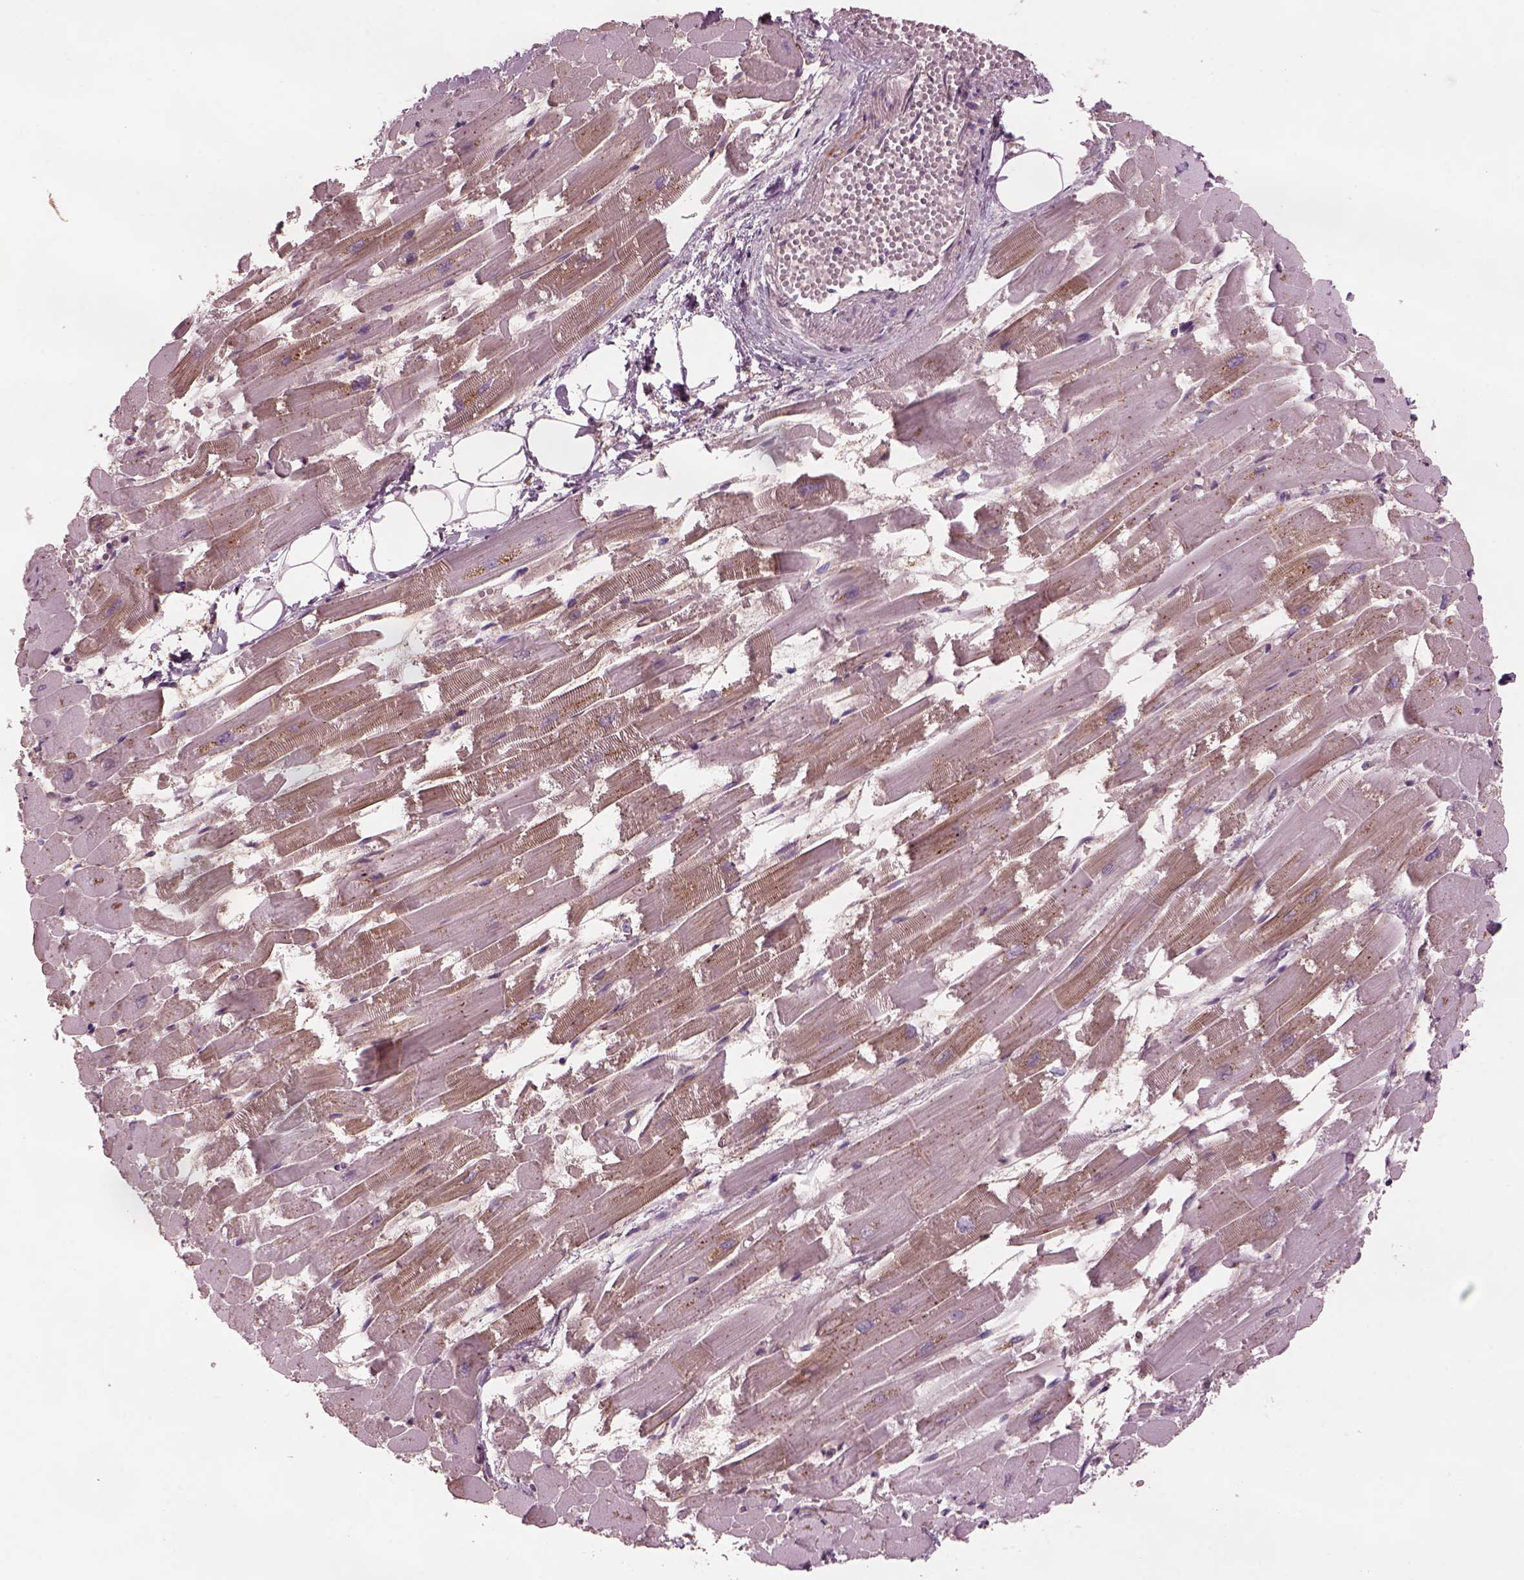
{"staining": {"intensity": "negative", "quantity": "none", "location": "none"}, "tissue": "heart muscle", "cell_type": "Cardiomyocytes", "image_type": "normal", "snomed": [{"axis": "morphology", "description": "Normal tissue, NOS"}, {"axis": "topography", "description": "Heart"}], "caption": "Protein analysis of normal heart muscle displays no significant positivity in cardiomyocytes. (Immunohistochemistry (ihc), brightfield microscopy, high magnification).", "gene": "SRI", "patient": {"sex": "female", "age": 52}}